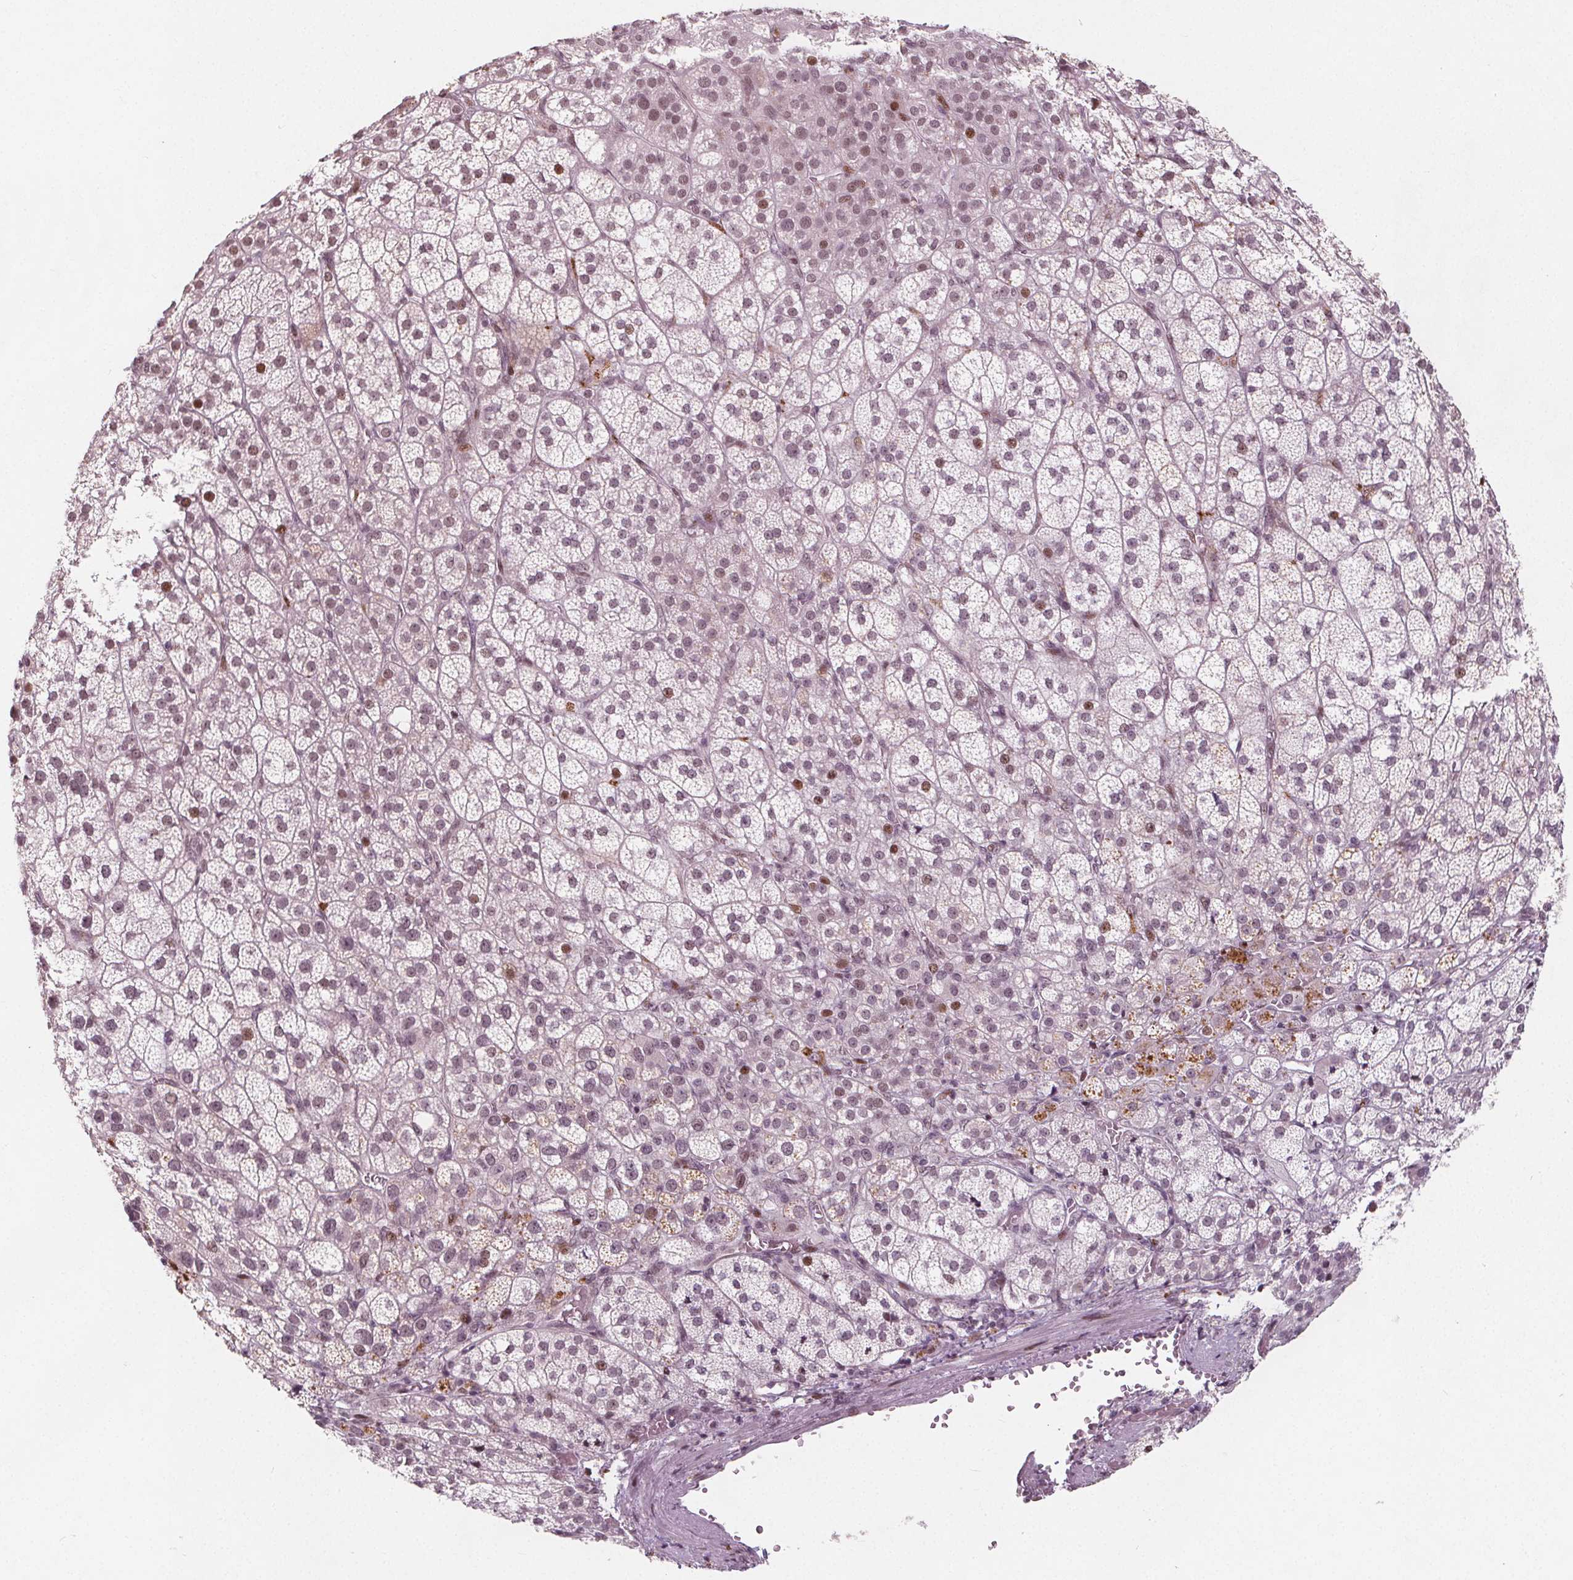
{"staining": {"intensity": "moderate", "quantity": "25%-75%", "location": "nuclear"}, "tissue": "adrenal gland", "cell_type": "Glandular cells", "image_type": "normal", "snomed": [{"axis": "morphology", "description": "Normal tissue, NOS"}, {"axis": "topography", "description": "Adrenal gland"}], "caption": "The image reveals a brown stain indicating the presence of a protein in the nuclear of glandular cells in adrenal gland. Immunohistochemistry stains the protein in brown and the nuclei are stained blue.", "gene": "TAF6L", "patient": {"sex": "female", "age": 60}}